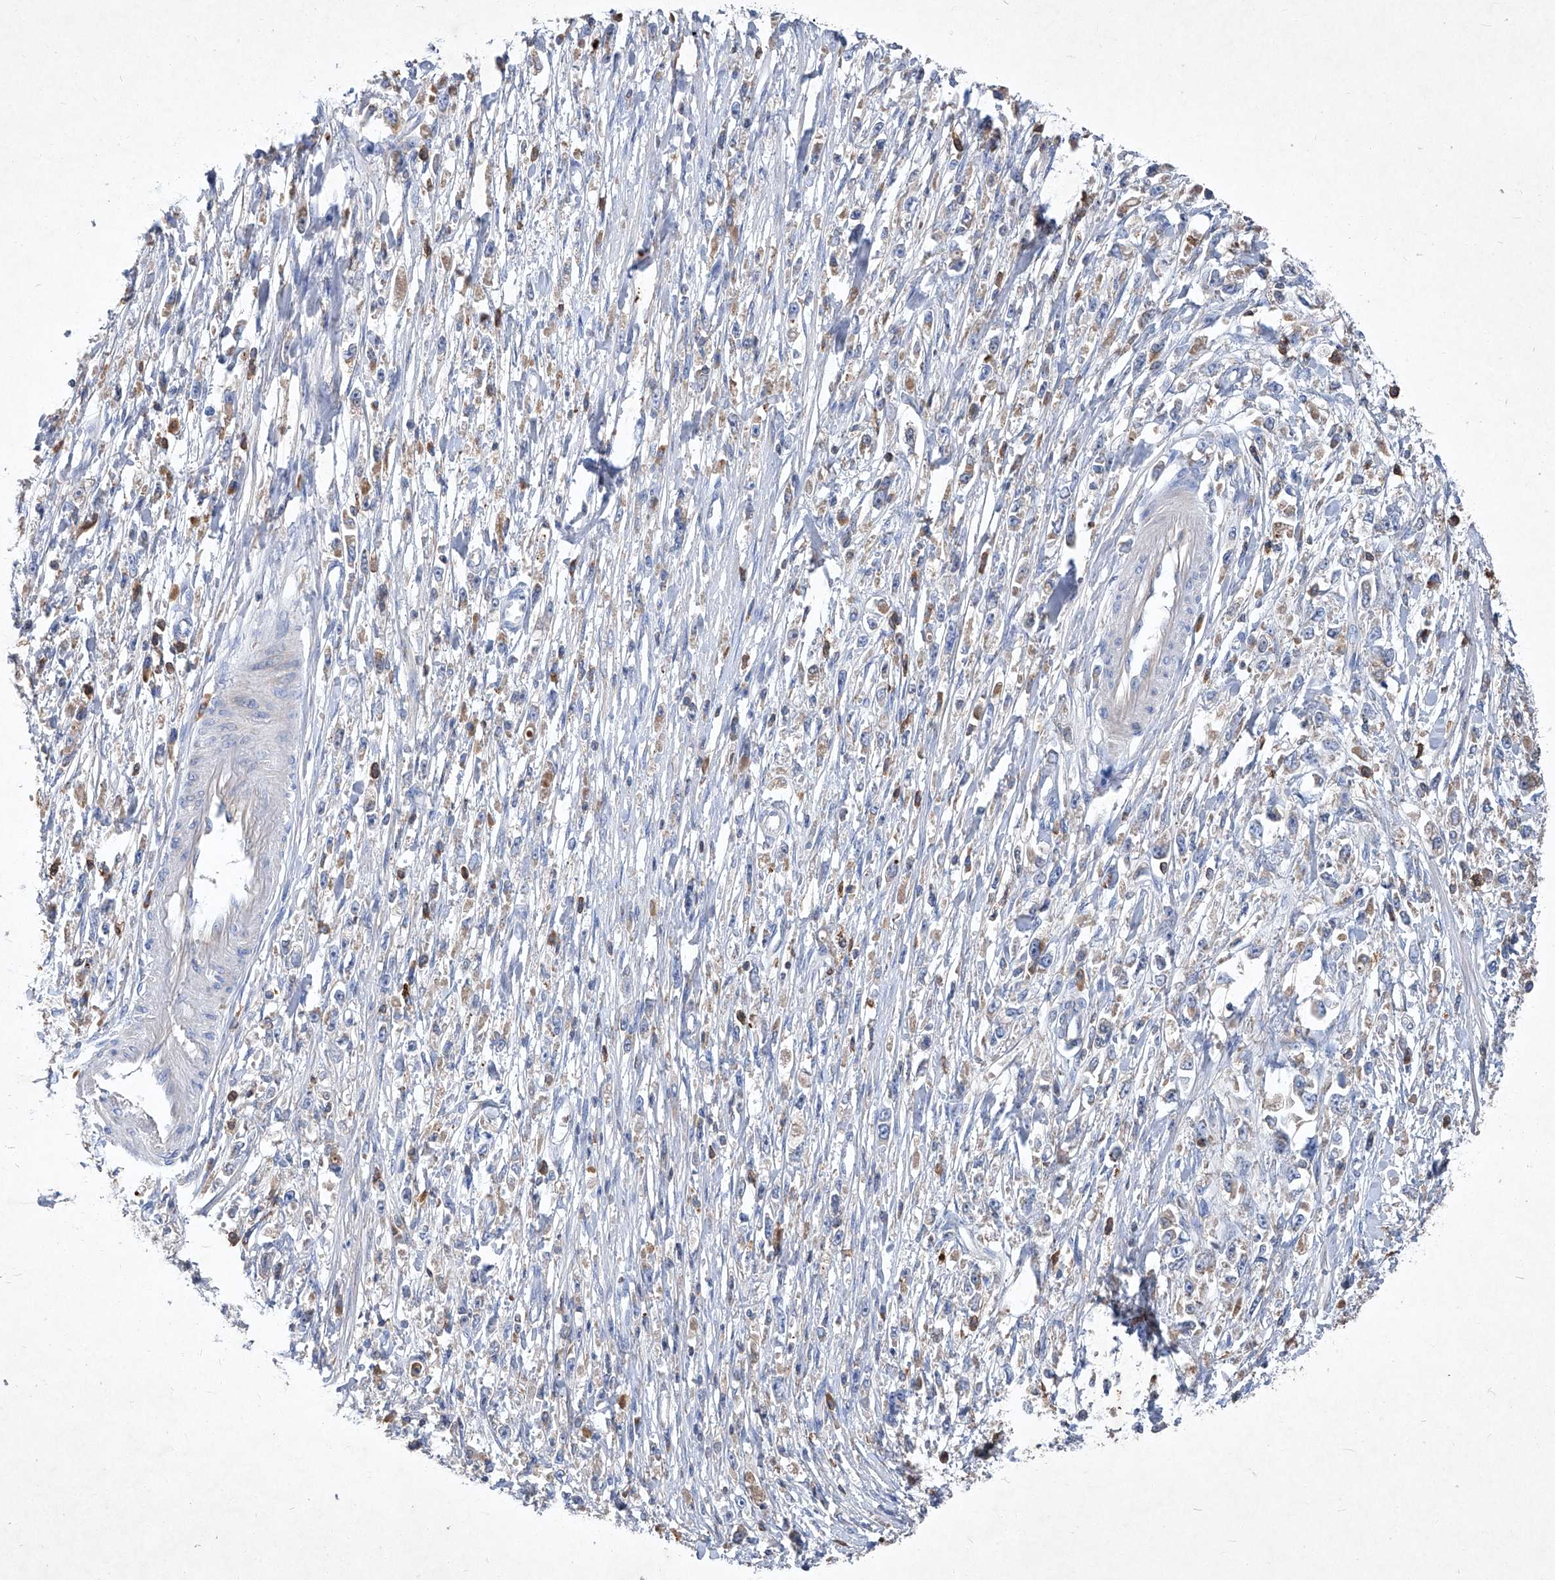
{"staining": {"intensity": "weak", "quantity": "<25%", "location": "cytoplasmic/membranous"}, "tissue": "stomach cancer", "cell_type": "Tumor cells", "image_type": "cancer", "snomed": [{"axis": "morphology", "description": "Adenocarcinoma, NOS"}, {"axis": "topography", "description": "Stomach"}], "caption": "IHC of human stomach cancer displays no staining in tumor cells.", "gene": "EPHA8", "patient": {"sex": "female", "age": 59}}